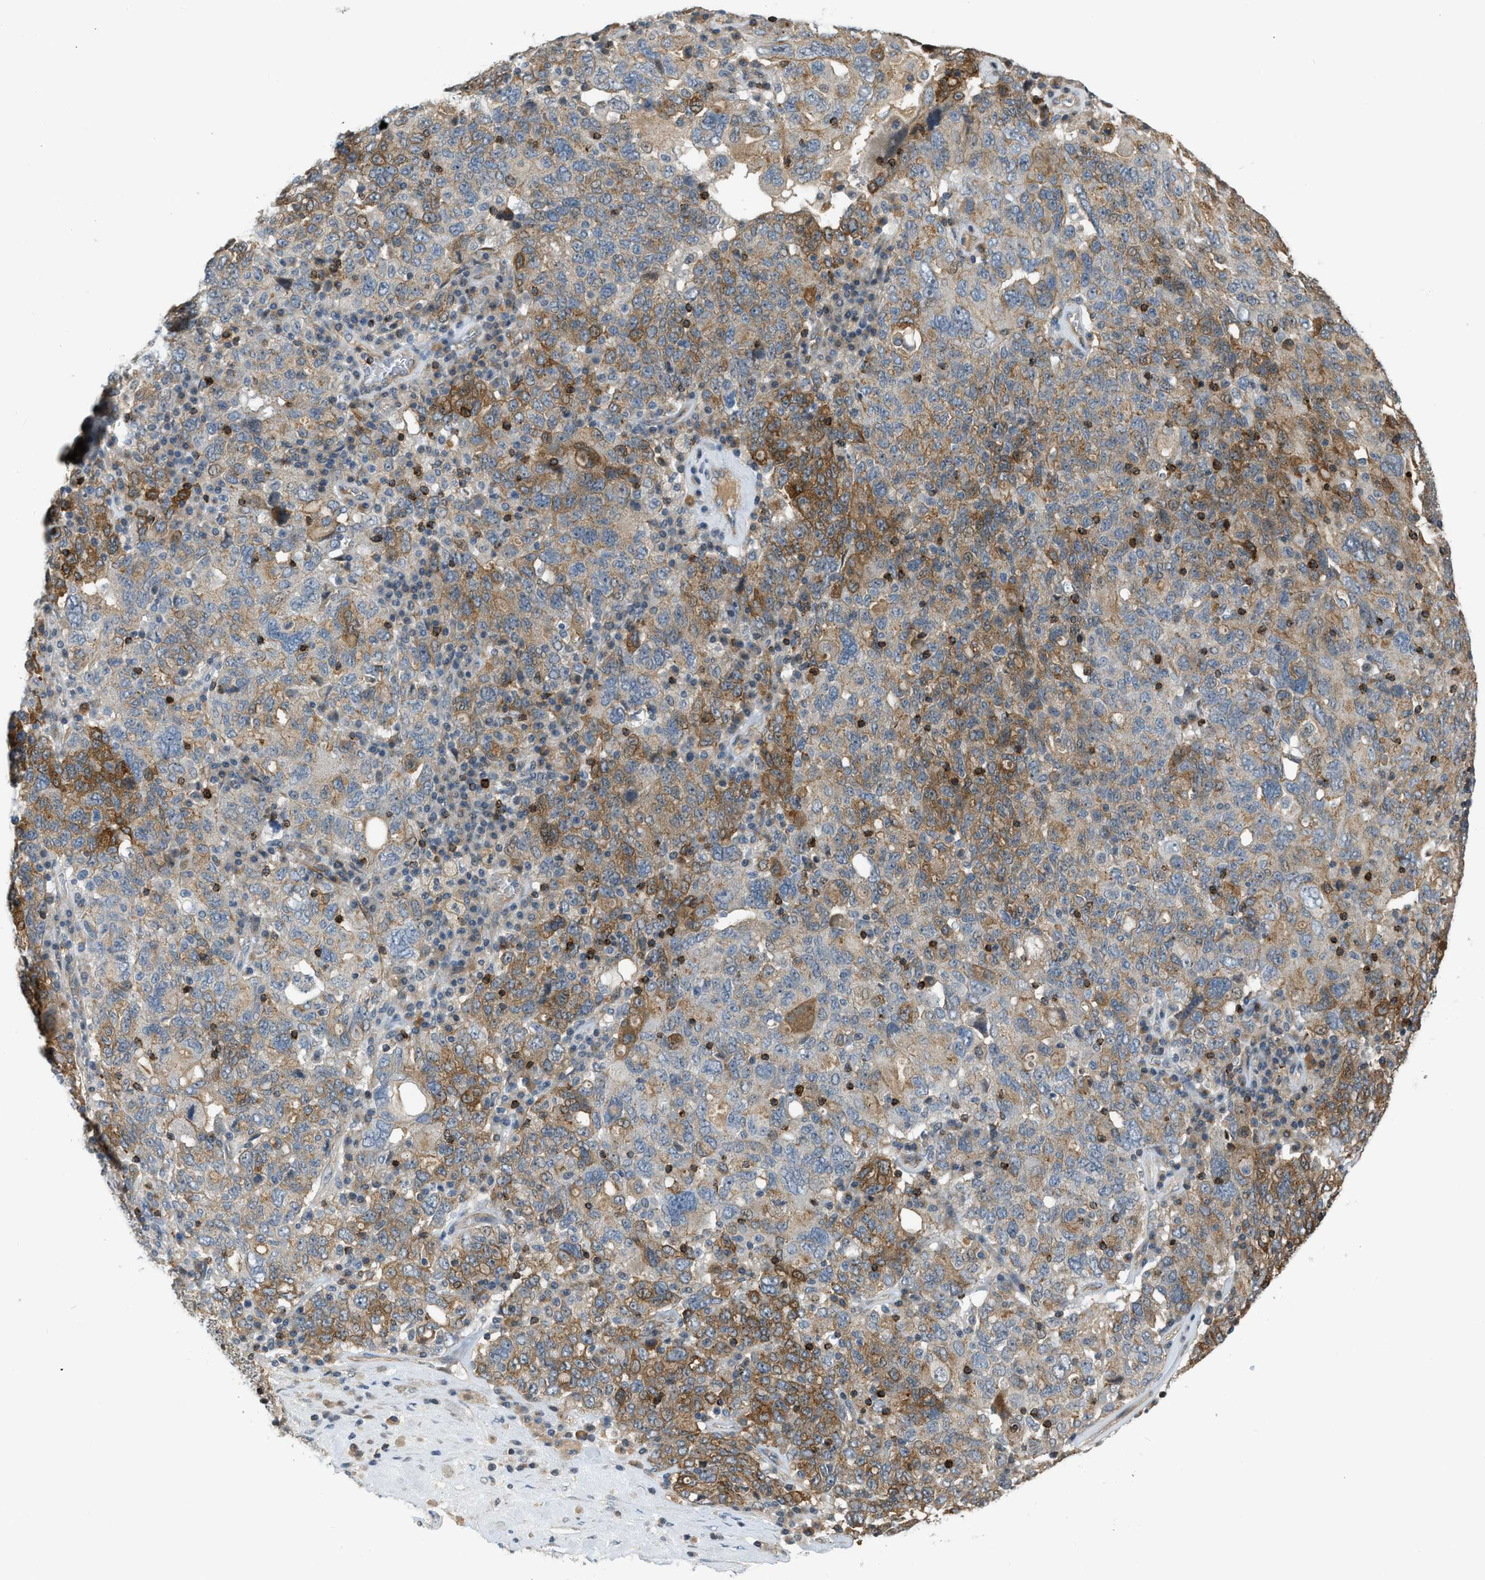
{"staining": {"intensity": "moderate", "quantity": ">75%", "location": "cytoplasmic/membranous"}, "tissue": "ovarian cancer", "cell_type": "Tumor cells", "image_type": "cancer", "snomed": [{"axis": "morphology", "description": "Carcinoma, endometroid"}, {"axis": "topography", "description": "Ovary"}], "caption": "A brown stain labels moderate cytoplasmic/membranous positivity of a protein in ovarian cancer tumor cells. (DAB (3,3'-diaminobenzidine) IHC with brightfield microscopy, high magnification).", "gene": "KIAA1671", "patient": {"sex": "female", "age": 62}}